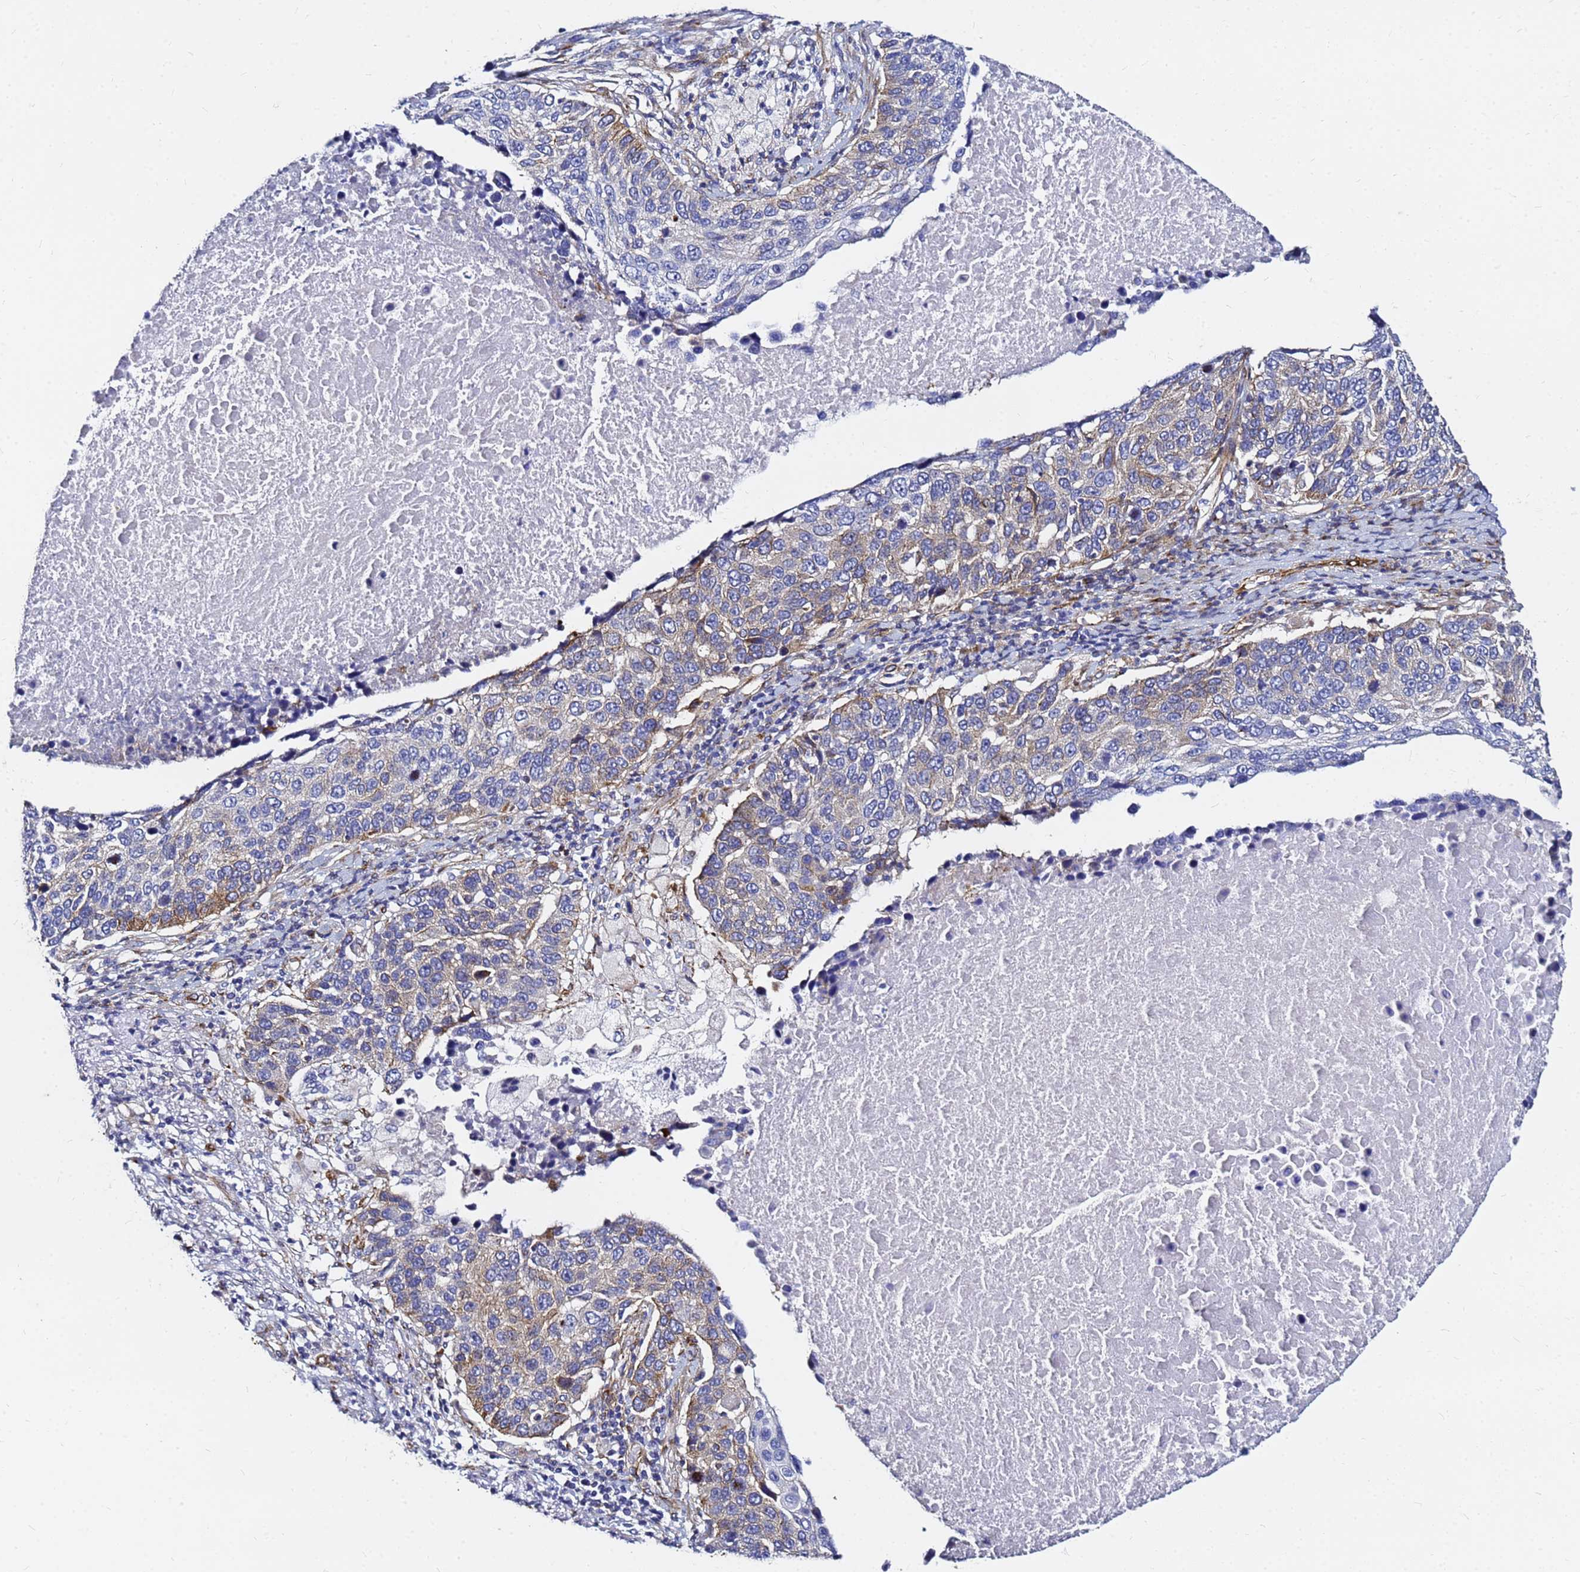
{"staining": {"intensity": "weak", "quantity": "25%-75%", "location": "cytoplasmic/membranous"}, "tissue": "lung cancer", "cell_type": "Tumor cells", "image_type": "cancer", "snomed": [{"axis": "morphology", "description": "Normal tissue, NOS"}, {"axis": "morphology", "description": "Squamous cell carcinoma, NOS"}, {"axis": "topography", "description": "Lymph node"}, {"axis": "topography", "description": "Lung"}], "caption": "The photomicrograph displays immunohistochemical staining of squamous cell carcinoma (lung). There is weak cytoplasmic/membranous expression is identified in approximately 25%-75% of tumor cells.", "gene": "TUBA8", "patient": {"sex": "male", "age": 66}}